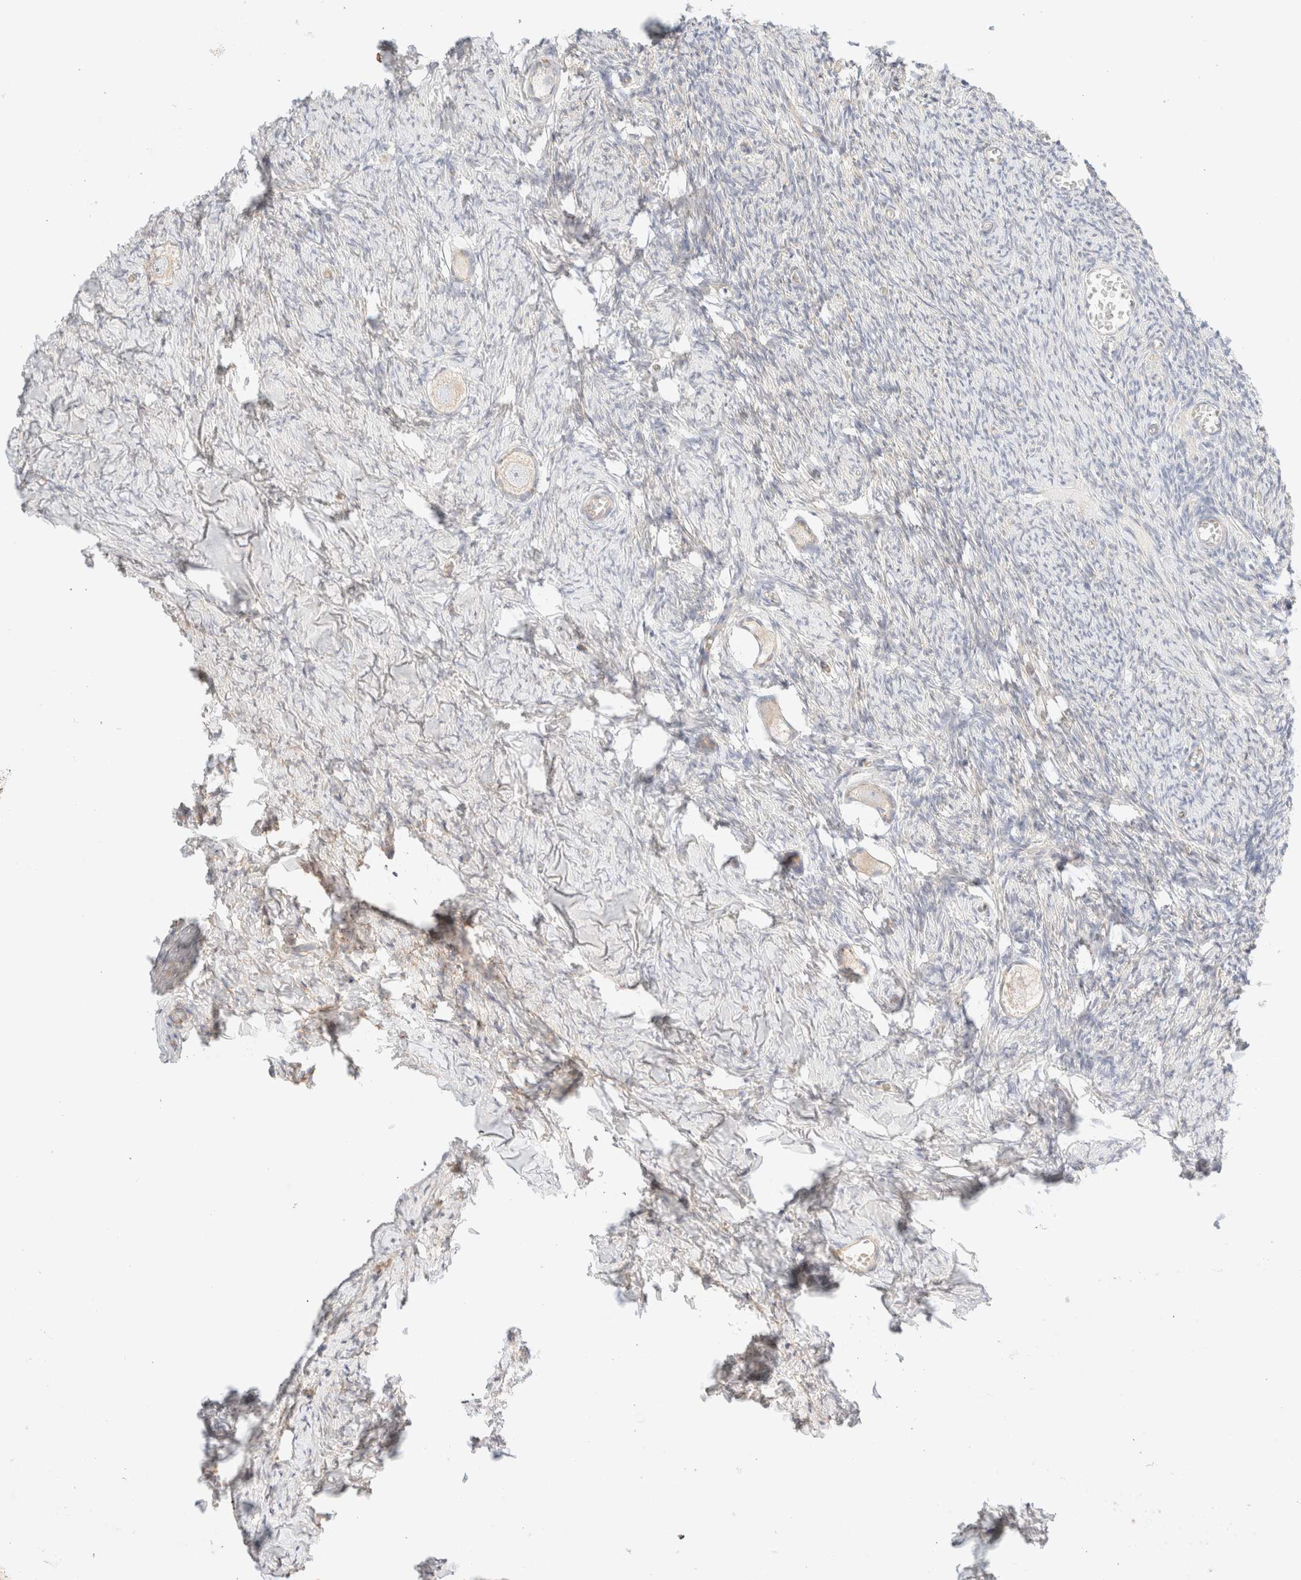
{"staining": {"intensity": "negative", "quantity": "none", "location": "none"}, "tissue": "ovary", "cell_type": "Follicle cells", "image_type": "normal", "snomed": [{"axis": "morphology", "description": "Normal tissue, NOS"}, {"axis": "topography", "description": "Ovary"}], "caption": "High power microscopy photomicrograph of an IHC photomicrograph of benign ovary, revealing no significant positivity in follicle cells.", "gene": "NIBAN2", "patient": {"sex": "female", "age": 27}}